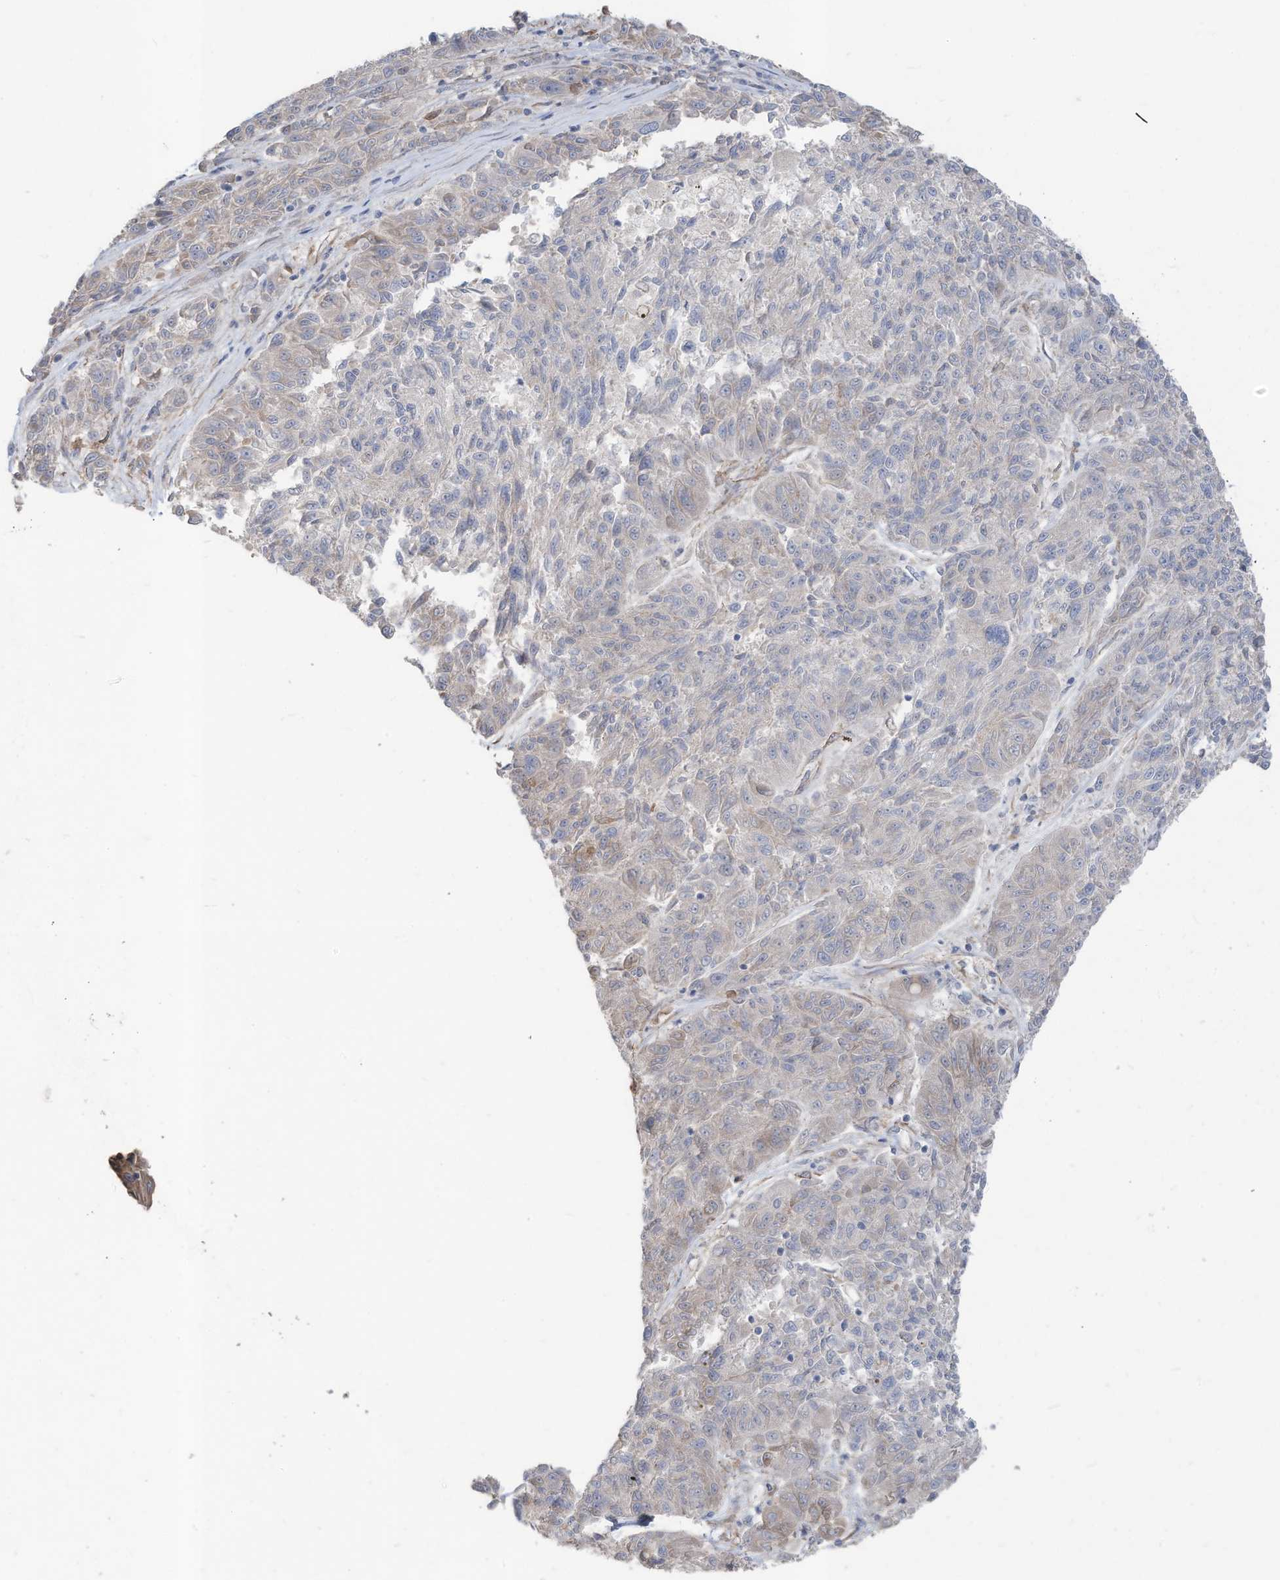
{"staining": {"intensity": "negative", "quantity": "none", "location": "none"}, "tissue": "melanoma", "cell_type": "Tumor cells", "image_type": "cancer", "snomed": [{"axis": "morphology", "description": "Malignant melanoma, NOS"}, {"axis": "topography", "description": "Skin"}], "caption": "Immunohistochemical staining of melanoma reveals no significant expression in tumor cells. (DAB (3,3'-diaminobenzidine) immunohistochemistry (IHC) with hematoxylin counter stain).", "gene": "SLC17A7", "patient": {"sex": "male", "age": 53}}